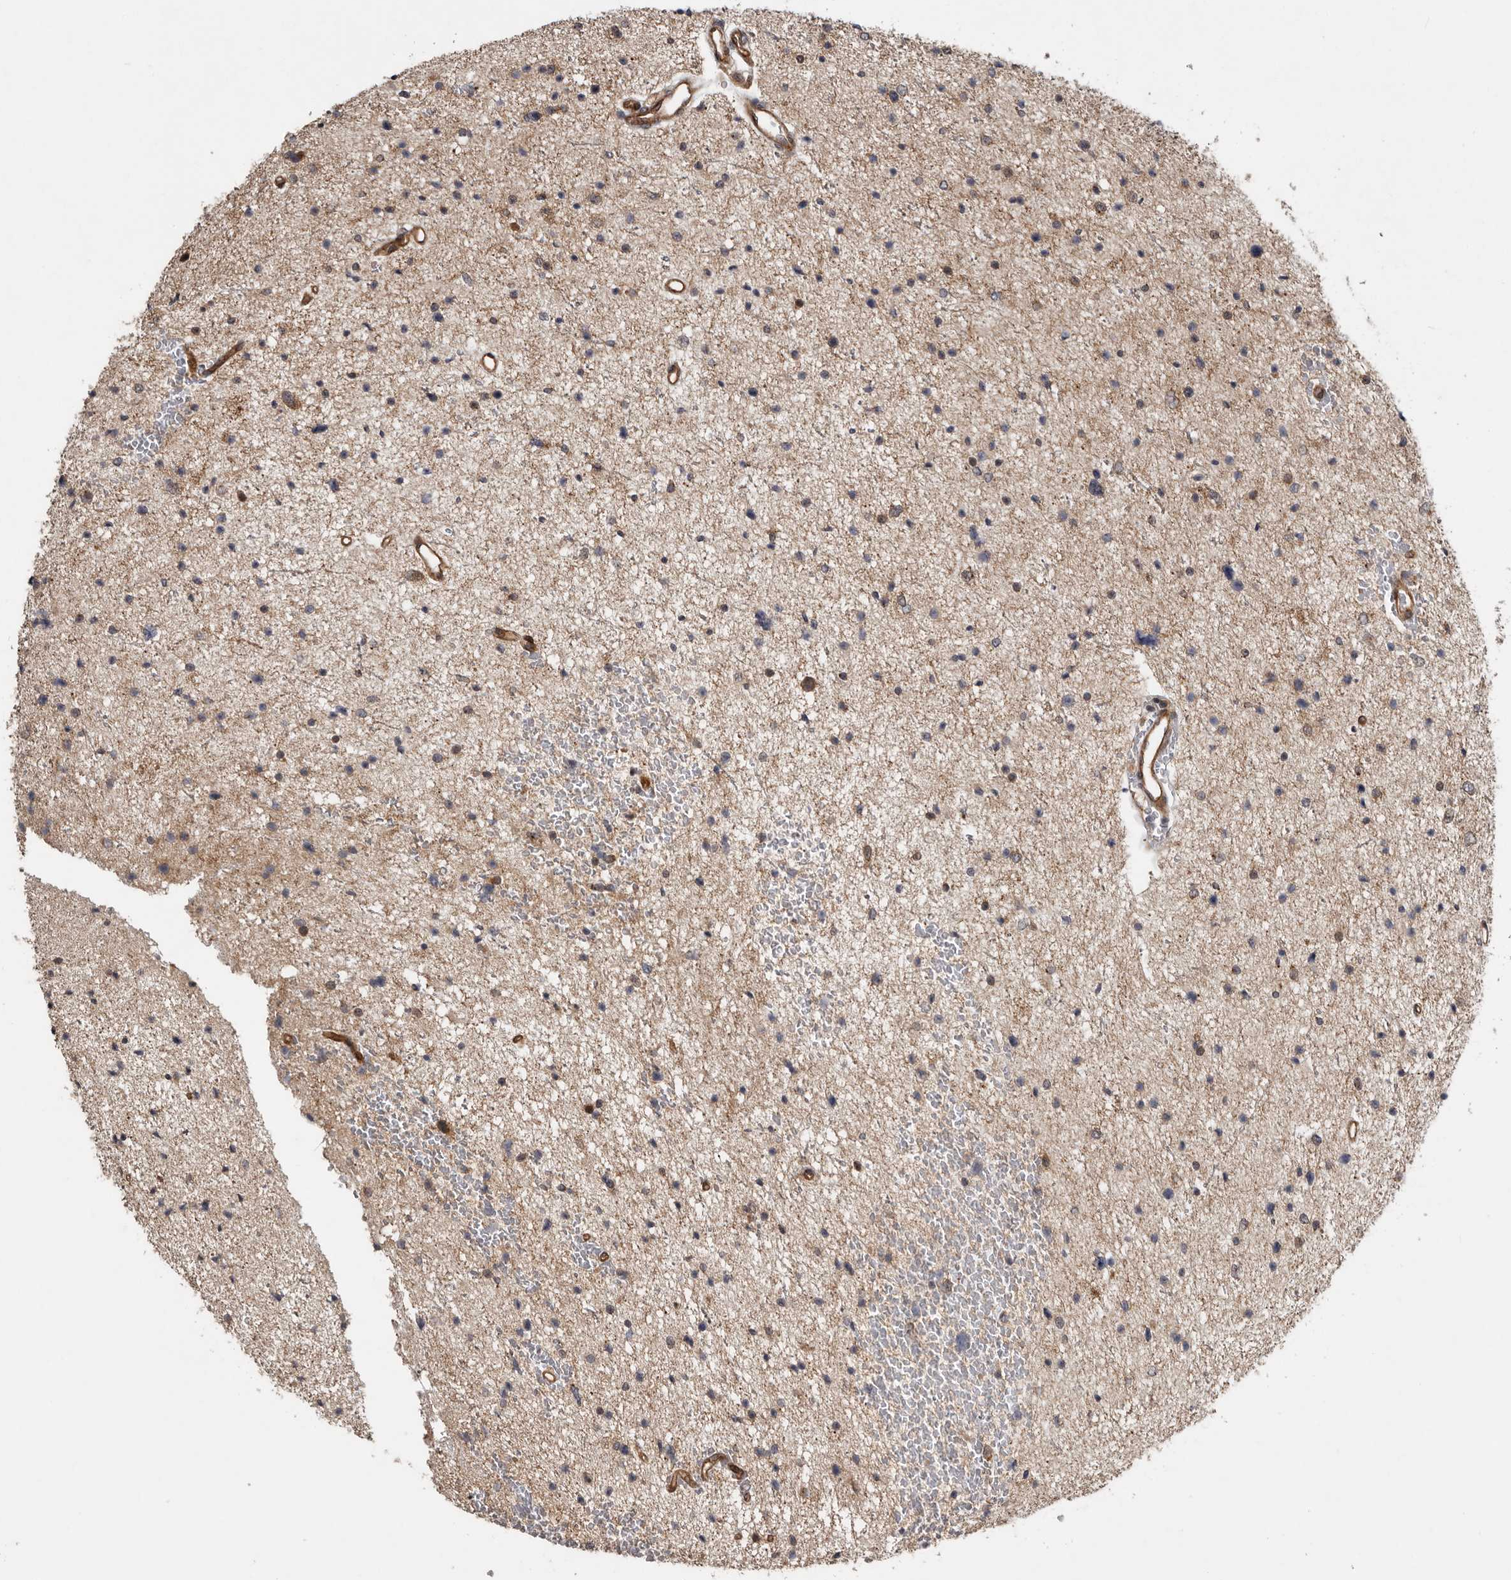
{"staining": {"intensity": "weak", "quantity": "25%-75%", "location": "cytoplasmic/membranous"}, "tissue": "glioma", "cell_type": "Tumor cells", "image_type": "cancer", "snomed": [{"axis": "morphology", "description": "Glioma, malignant, Low grade"}, {"axis": "topography", "description": "Brain"}], "caption": "Immunohistochemistry (IHC) micrograph of glioma stained for a protein (brown), which shows low levels of weak cytoplasmic/membranous expression in approximately 25%-75% of tumor cells.", "gene": "CCDC190", "patient": {"sex": "female", "age": 37}}